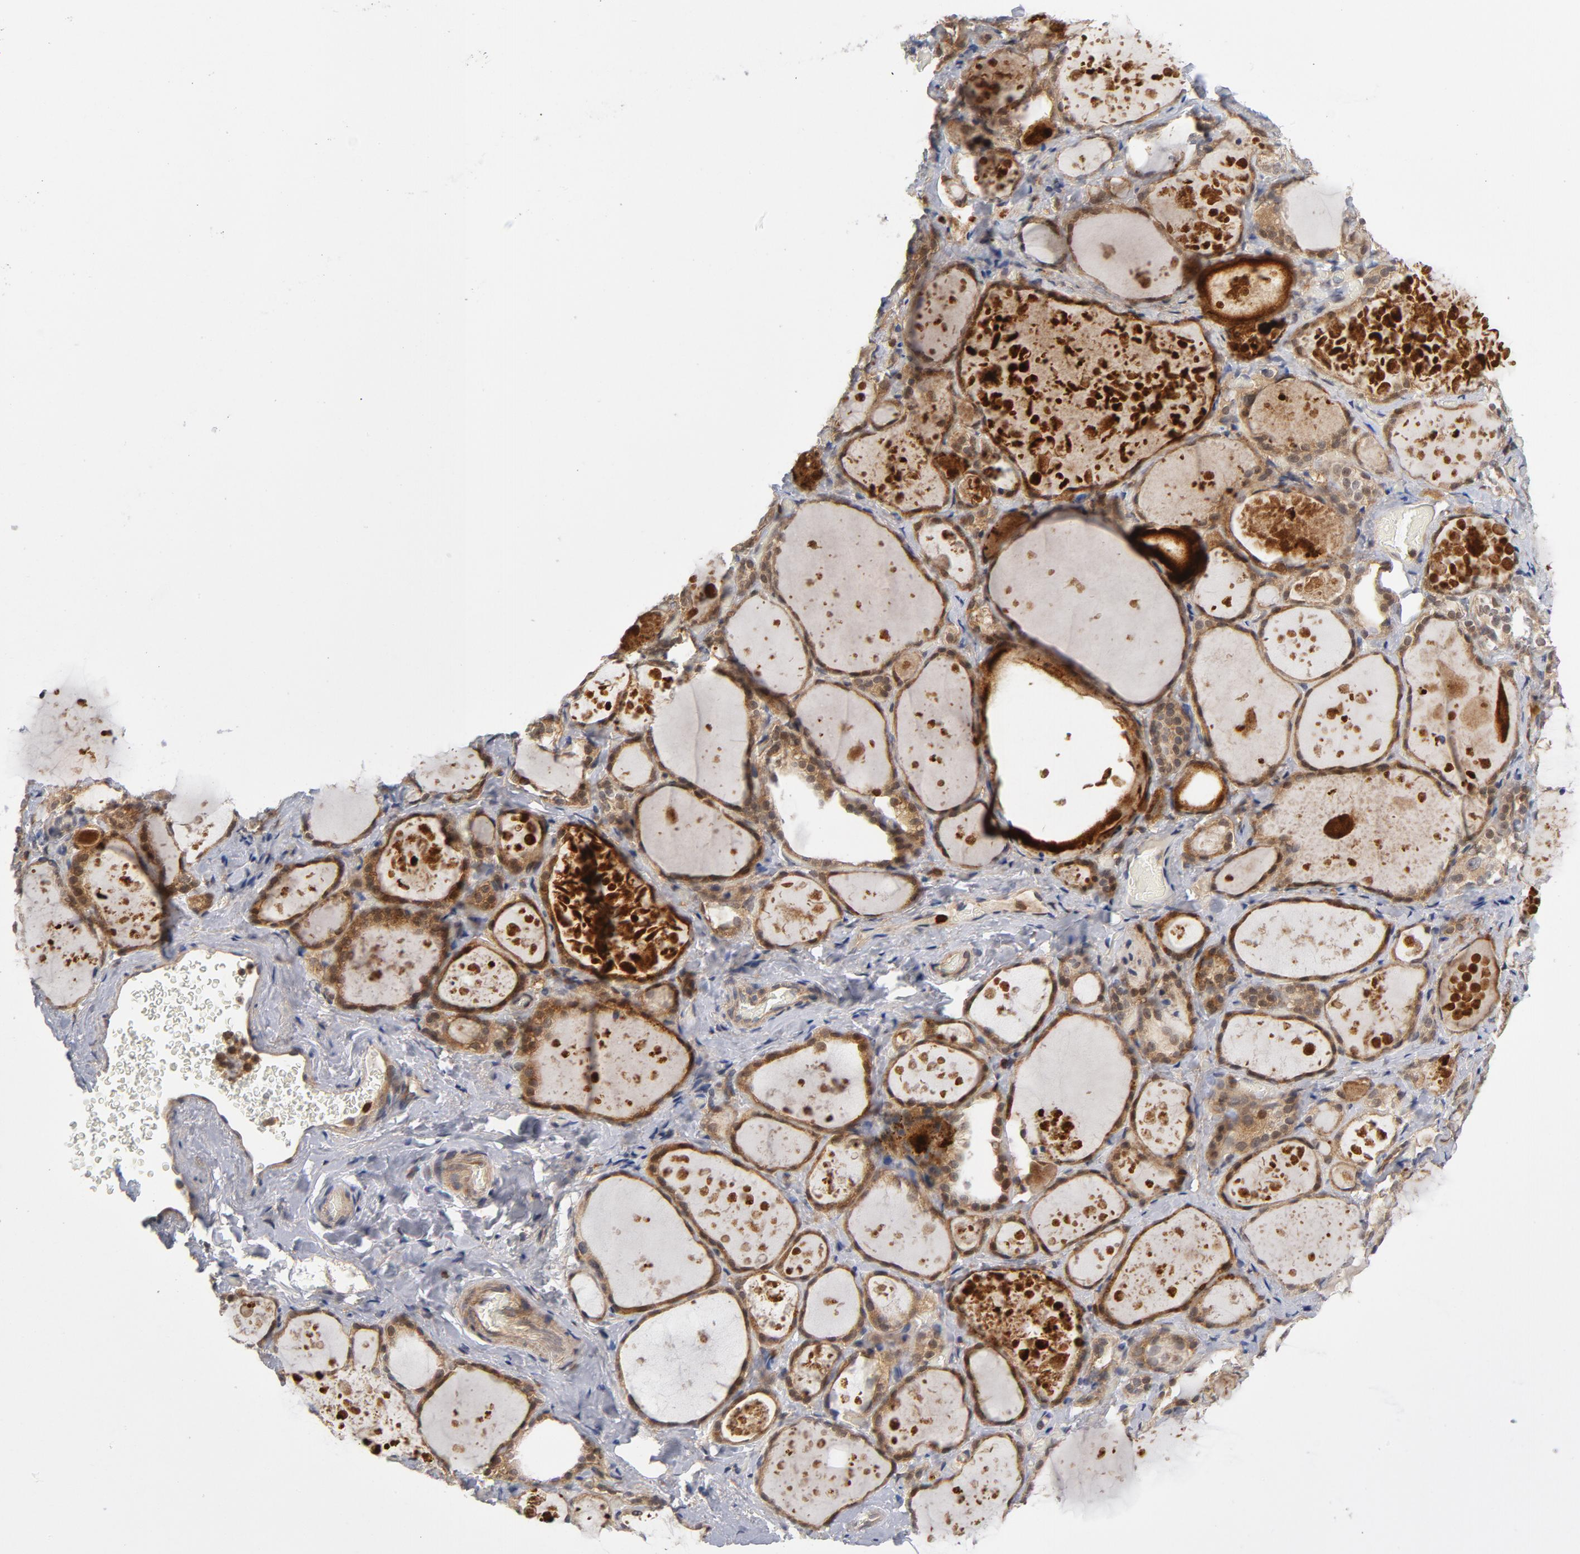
{"staining": {"intensity": "moderate", "quantity": ">75%", "location": "cytoplasmic/membranous,nuclear"}, "tissue": "thyroid gland", "cell_type": "Glandular cells", "image_type": "normal", "snomed": [{"axis": "morphology", "description": "Normal tissue, NOS"}, {"axis": "topography", "description": "Thyroid gland"}], "caption": "A high-resolution micrograph shows immunohistochemistry staining of benign thyroid gland, which displays moderate cytoplasmic/membranous,nuclear positivity in approximately >75% of glandular cells. (DAB IHC, brown staining for protein, blue staining for nuclei).", "gene": "TRADD", "patient": {"sex": "female", "age": 75}}